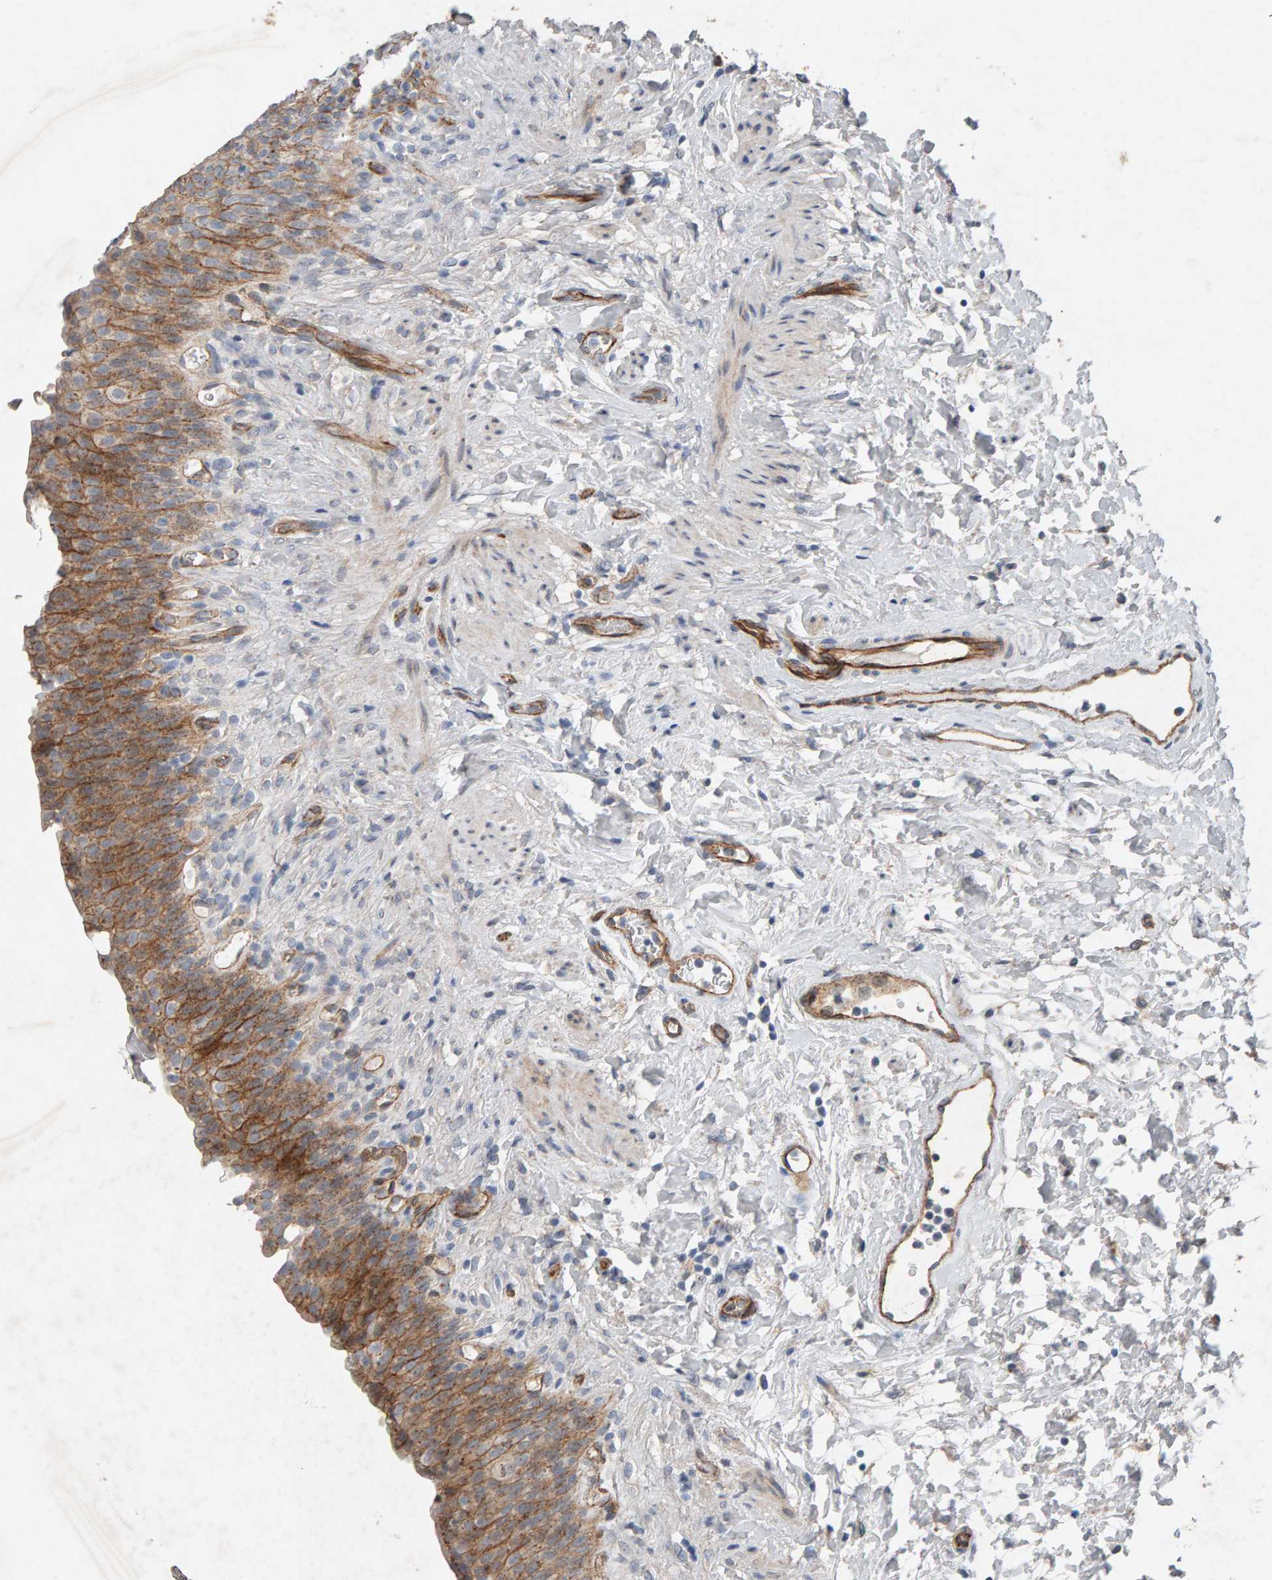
{"staining": {"intensity": "moderate", "quantity": ">75%", "location": "cytoplasmic/membranous"}, "tissue": "urinary bladder", "cell_type": "Urothelial cells", "image_type": "normal", "snomed": [{"axis": "morphology", "description": "Normal tissue, NOS"}, {"axis": "topography", "description": "Urinary bladder"}], "caption": "A histopathology image of urinary bladder stained for a protein demonstrates moderate cytoplasmic/membranous brown staining in urothelial cells.", "gene": "PTPRM", "patient": {"sex": "female", "age": 79}}